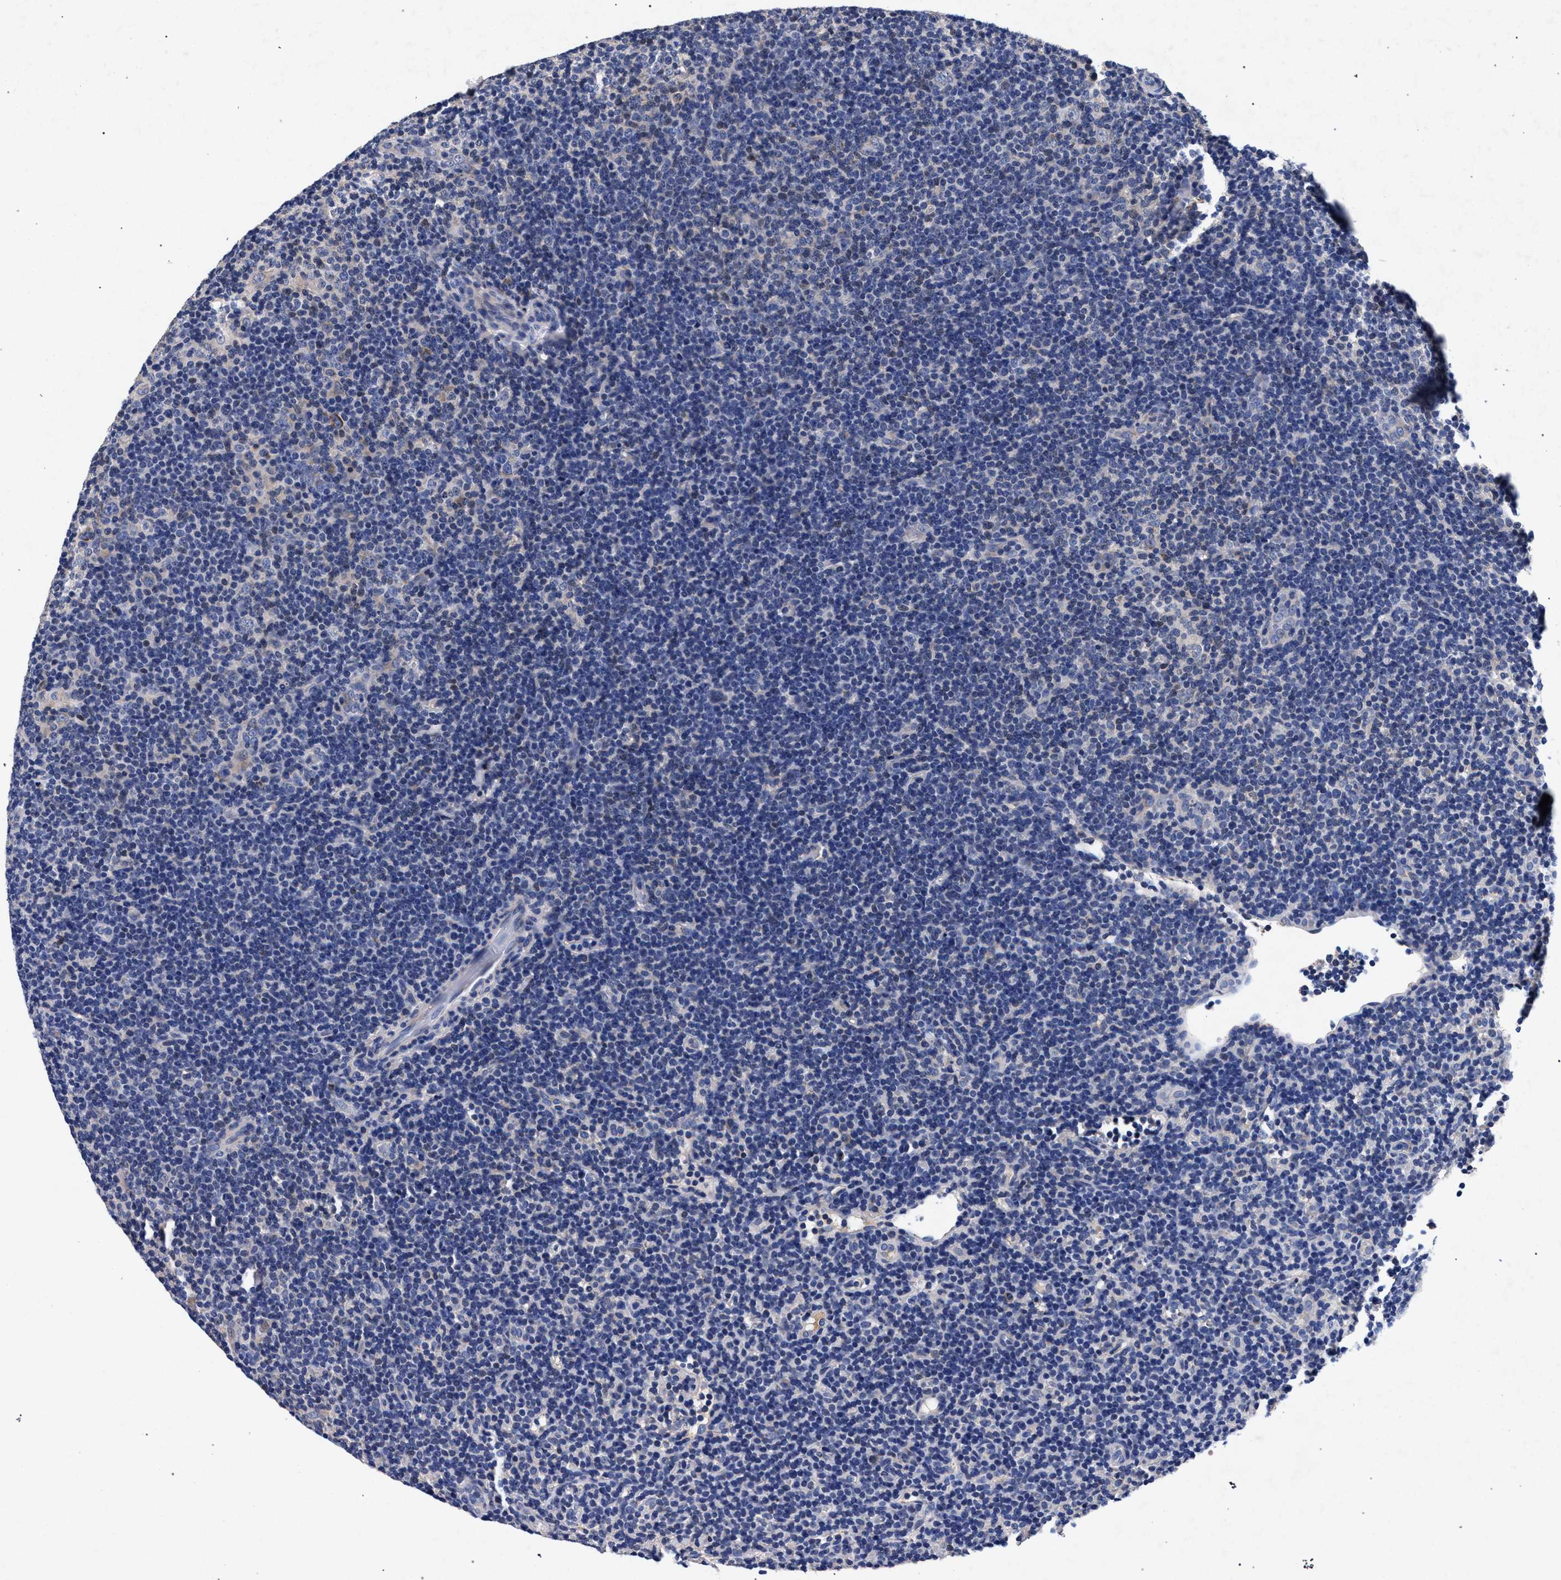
{"staining": {"intensity": "negative", "quantity": "none", "location": "none"}, "tissue": "lymphoma", "cell_type": "Tumor cells", "image_type": "cancer", "snomed": [{"axis": "morphology", "description": "Hodgkin's disease, NOS"}, {"axis": "topography", "description": "Lymph node"}], "caption": "IHC micrograph of human Hodgkin's disease stained for a protein (brown), which exhibits no expression in tumor cells.", "gene": "HSD17B14", "patient": {"sex": "female", "age": 57}}